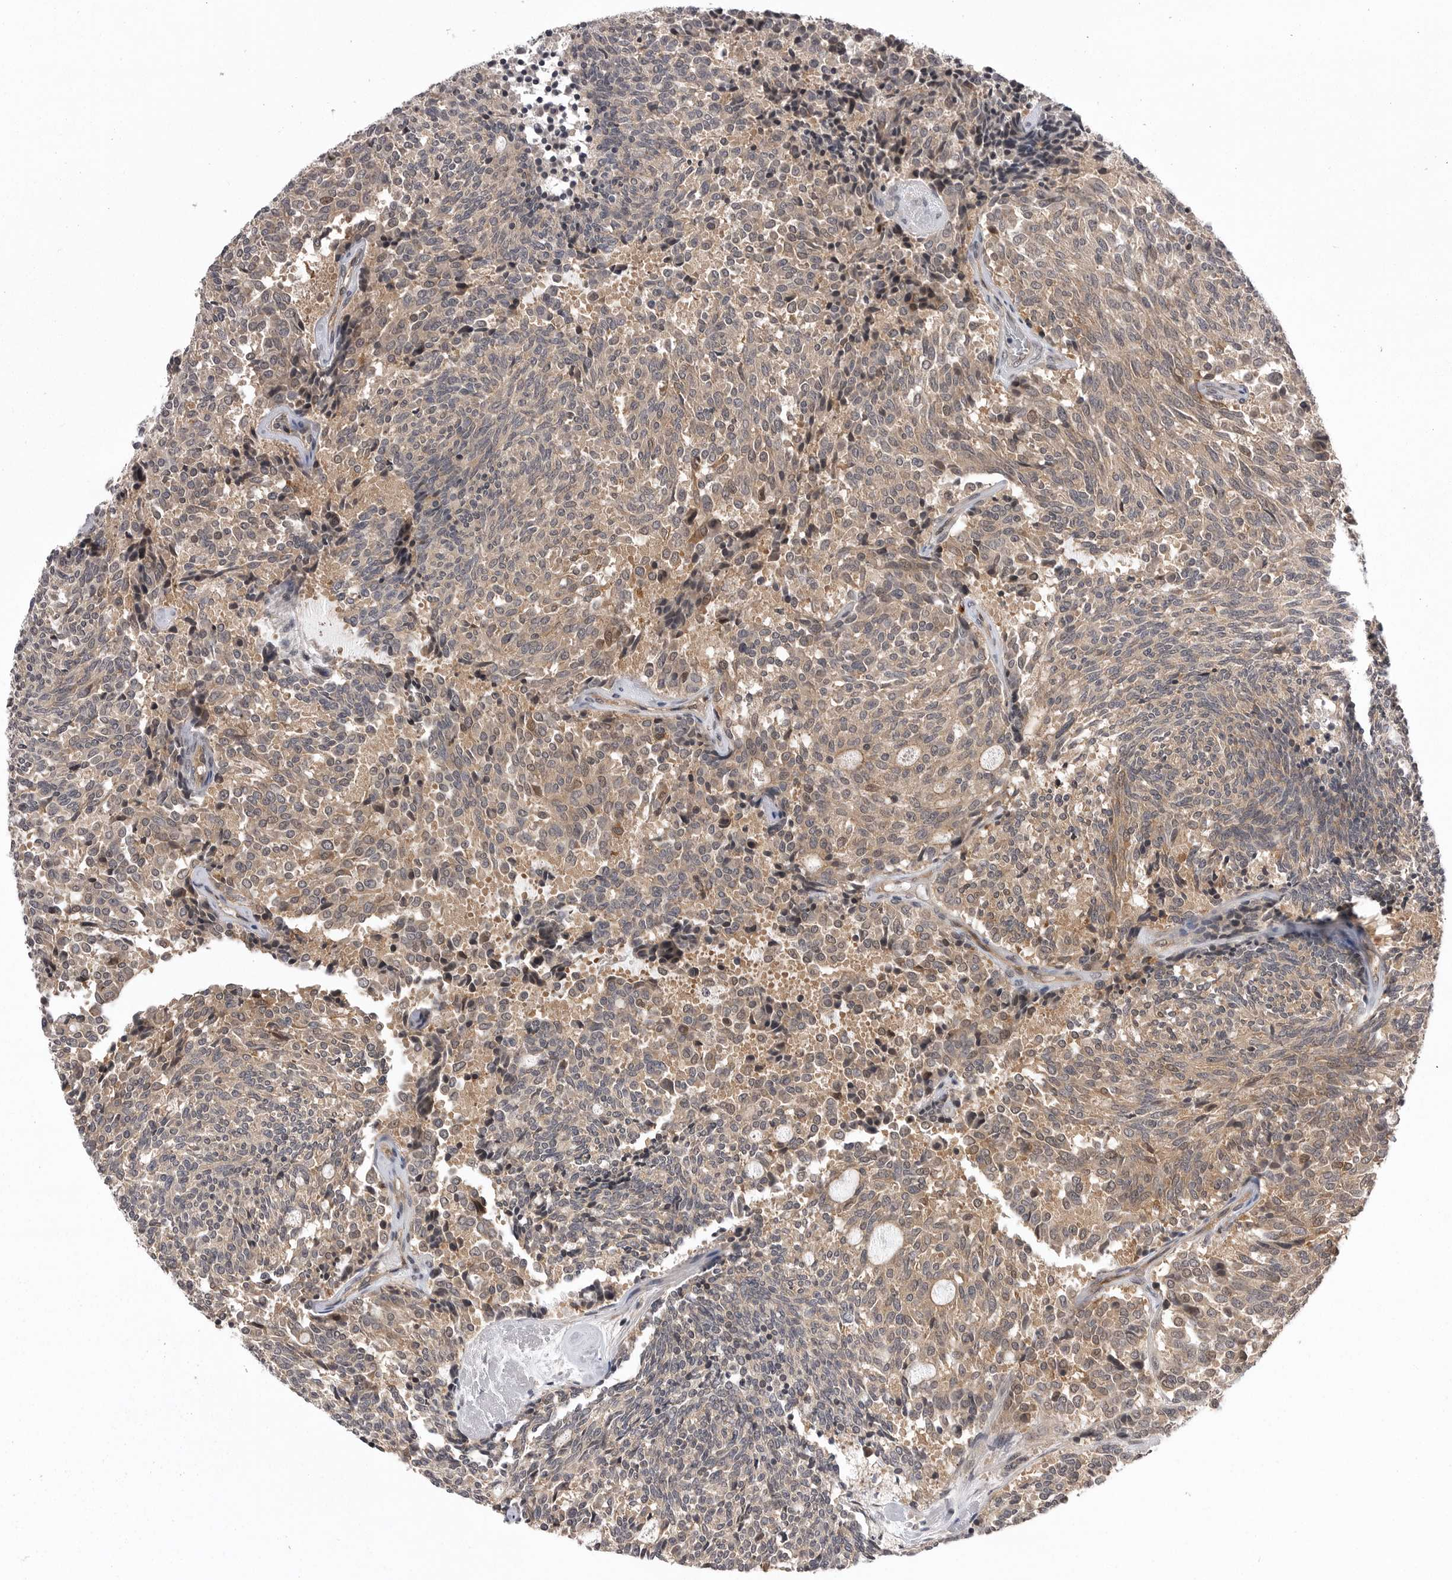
{"staining": {"intensity": "weak", "quantity": "<25%", "location": "cytoplasmic/membranous,nuclear"}, "tissue": "carcinoid", "cell_type": "Tumor cells", "image_type": "cancer", "snomed": [{"axis": "morphology", "description": "Carcinoid, malignant, NOS"}, {"axis": "topography", "description": "Pancreas"}], "caption": "Tumor cells show no significant positivity in carcinoid (malignant).", "gene": "AOAH", "patient": {"sex": "female", "age": 54}}